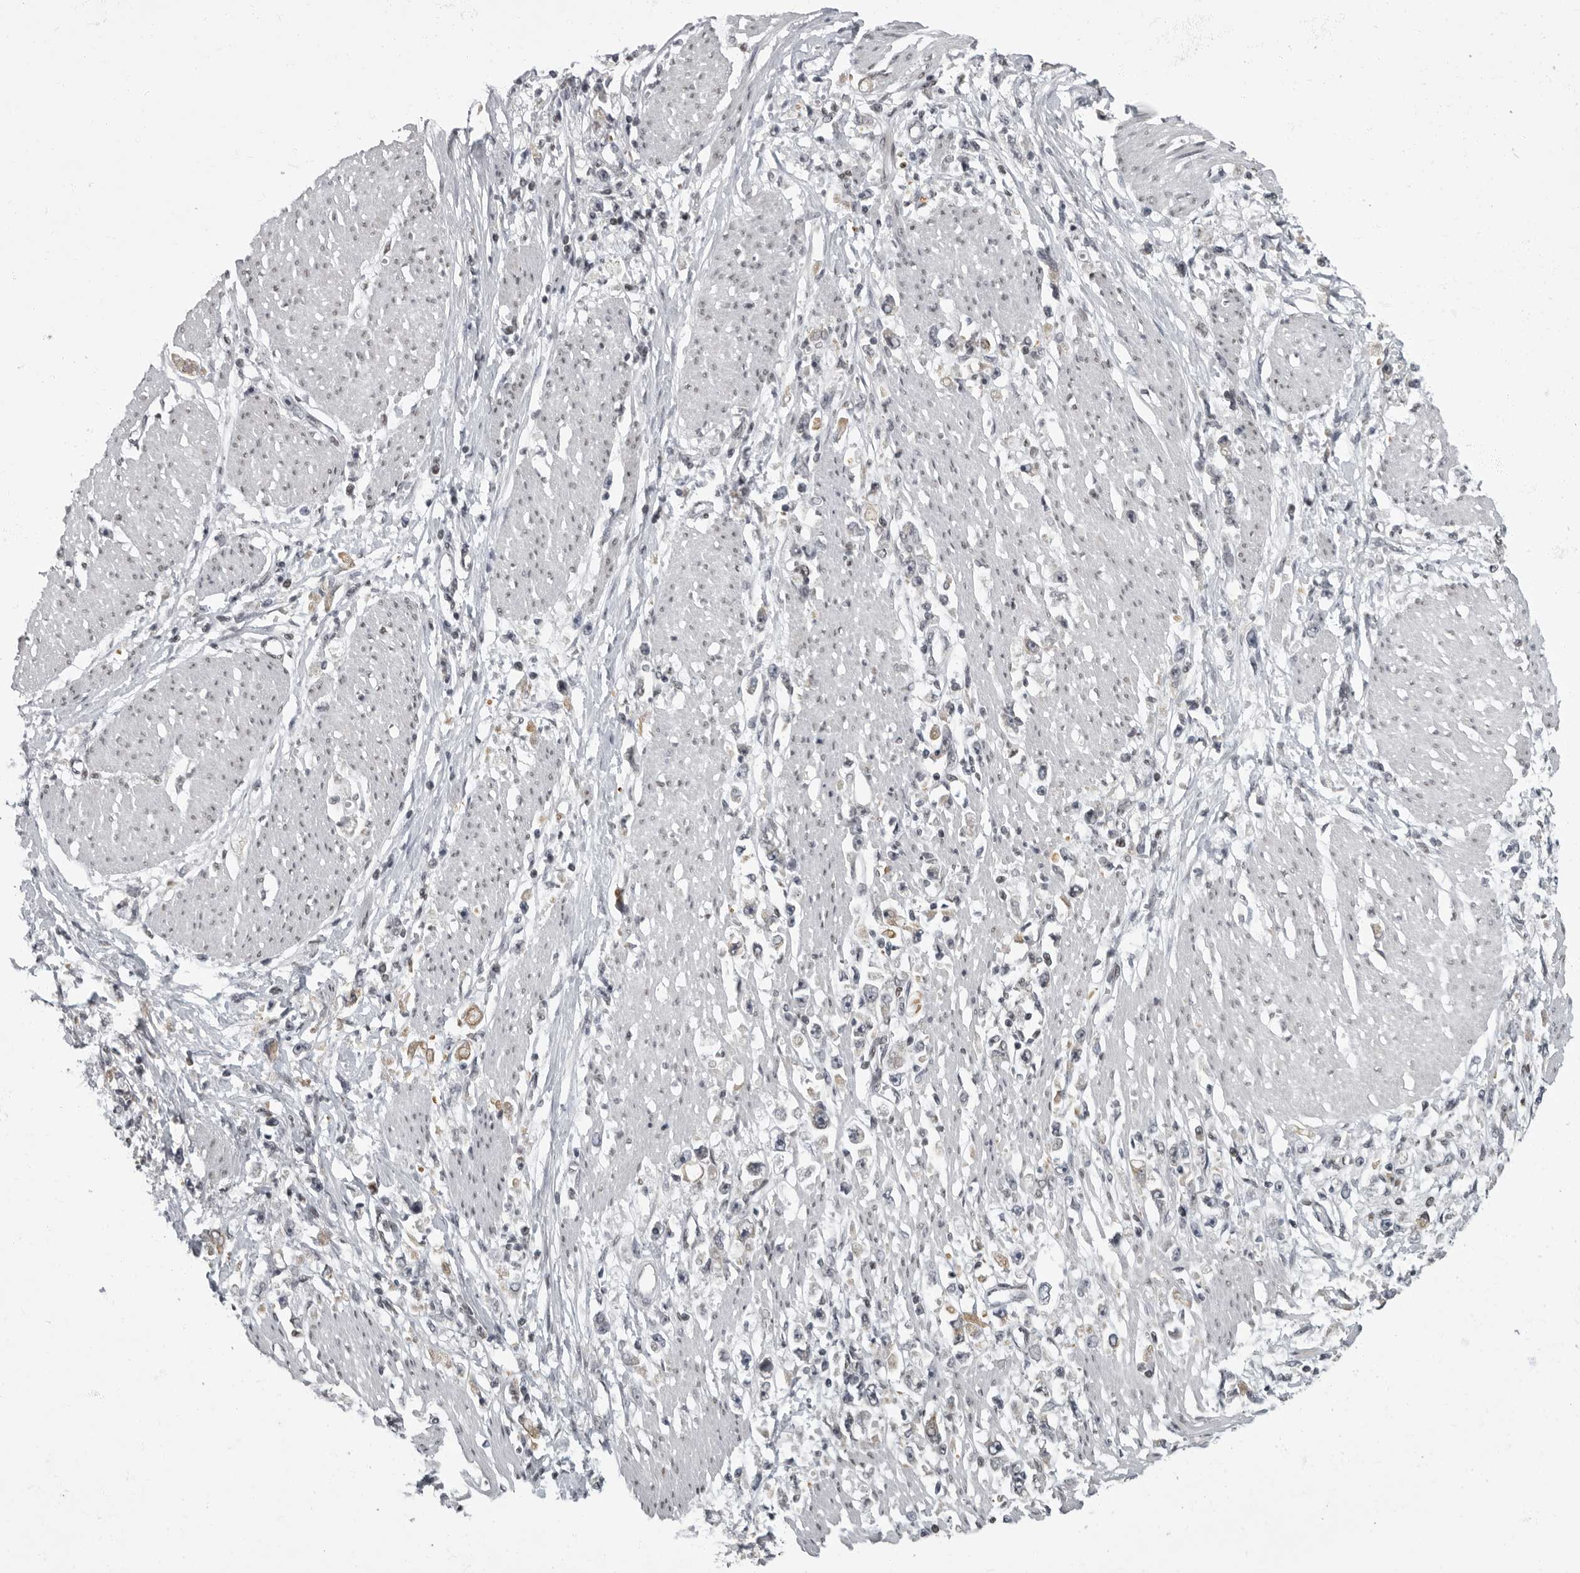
{"staining": {"intensity": "negative", "quantity": "none", "location": "none"}, "tissue": "stomach cancer", "cell_type": "Tumor cells", "image_type": "cancer", "snomed": [{"axis": "morphology", "description": "Adenocarcinoma, NOS"}, {"axis": "topography", "description": "Stomach"}], "caption": "Tumor cells show no significant protein positivity in adenocarcinoma (stomach). (DAB (3,3'-diaminobenzidine) immunohistochemistry with hematoxylin counter stain).", "gene": "EVI5", "patient": {"sex": "female", "age": 59}}